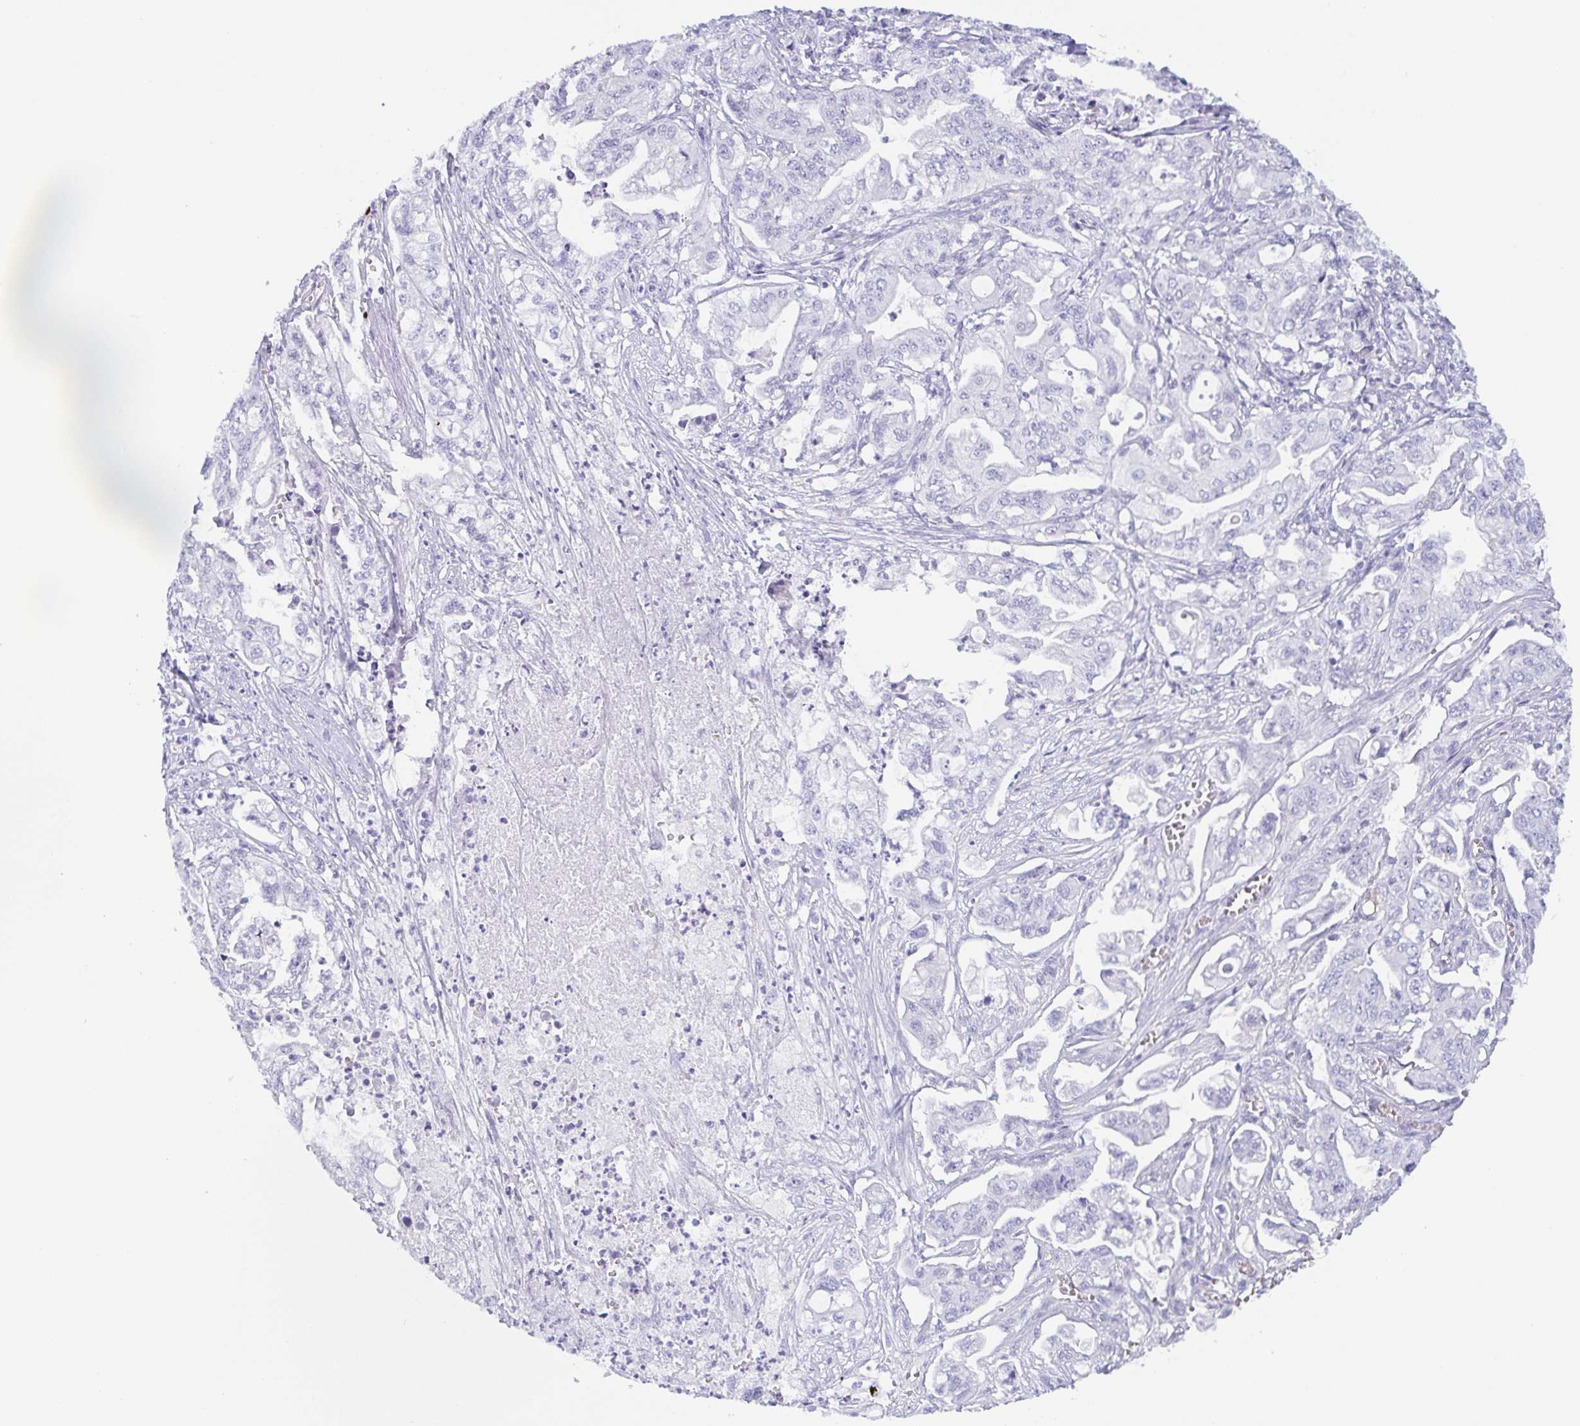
{"staining": {"intensity": "negative", "quantity": "none", "location": "none"}, "tissue": "pancreatic cancer", "cell_type": "Tumor cells", "image_type": "cancer", "snomed": [{"axis": "morphology", "description": "Adenocarcinoma, NOS"}, {"axis": "topography", "description": "Pancreas"}], "caption": "This micrograph is of pancreatic cancer (adenocarcinoma) stained with IHC to label a protein in brown with the nuclei are counter-stained blue. There is no staining in tumor cells.", "gene": "PRR27", "patient": {"sex": "male", "age": 68}}